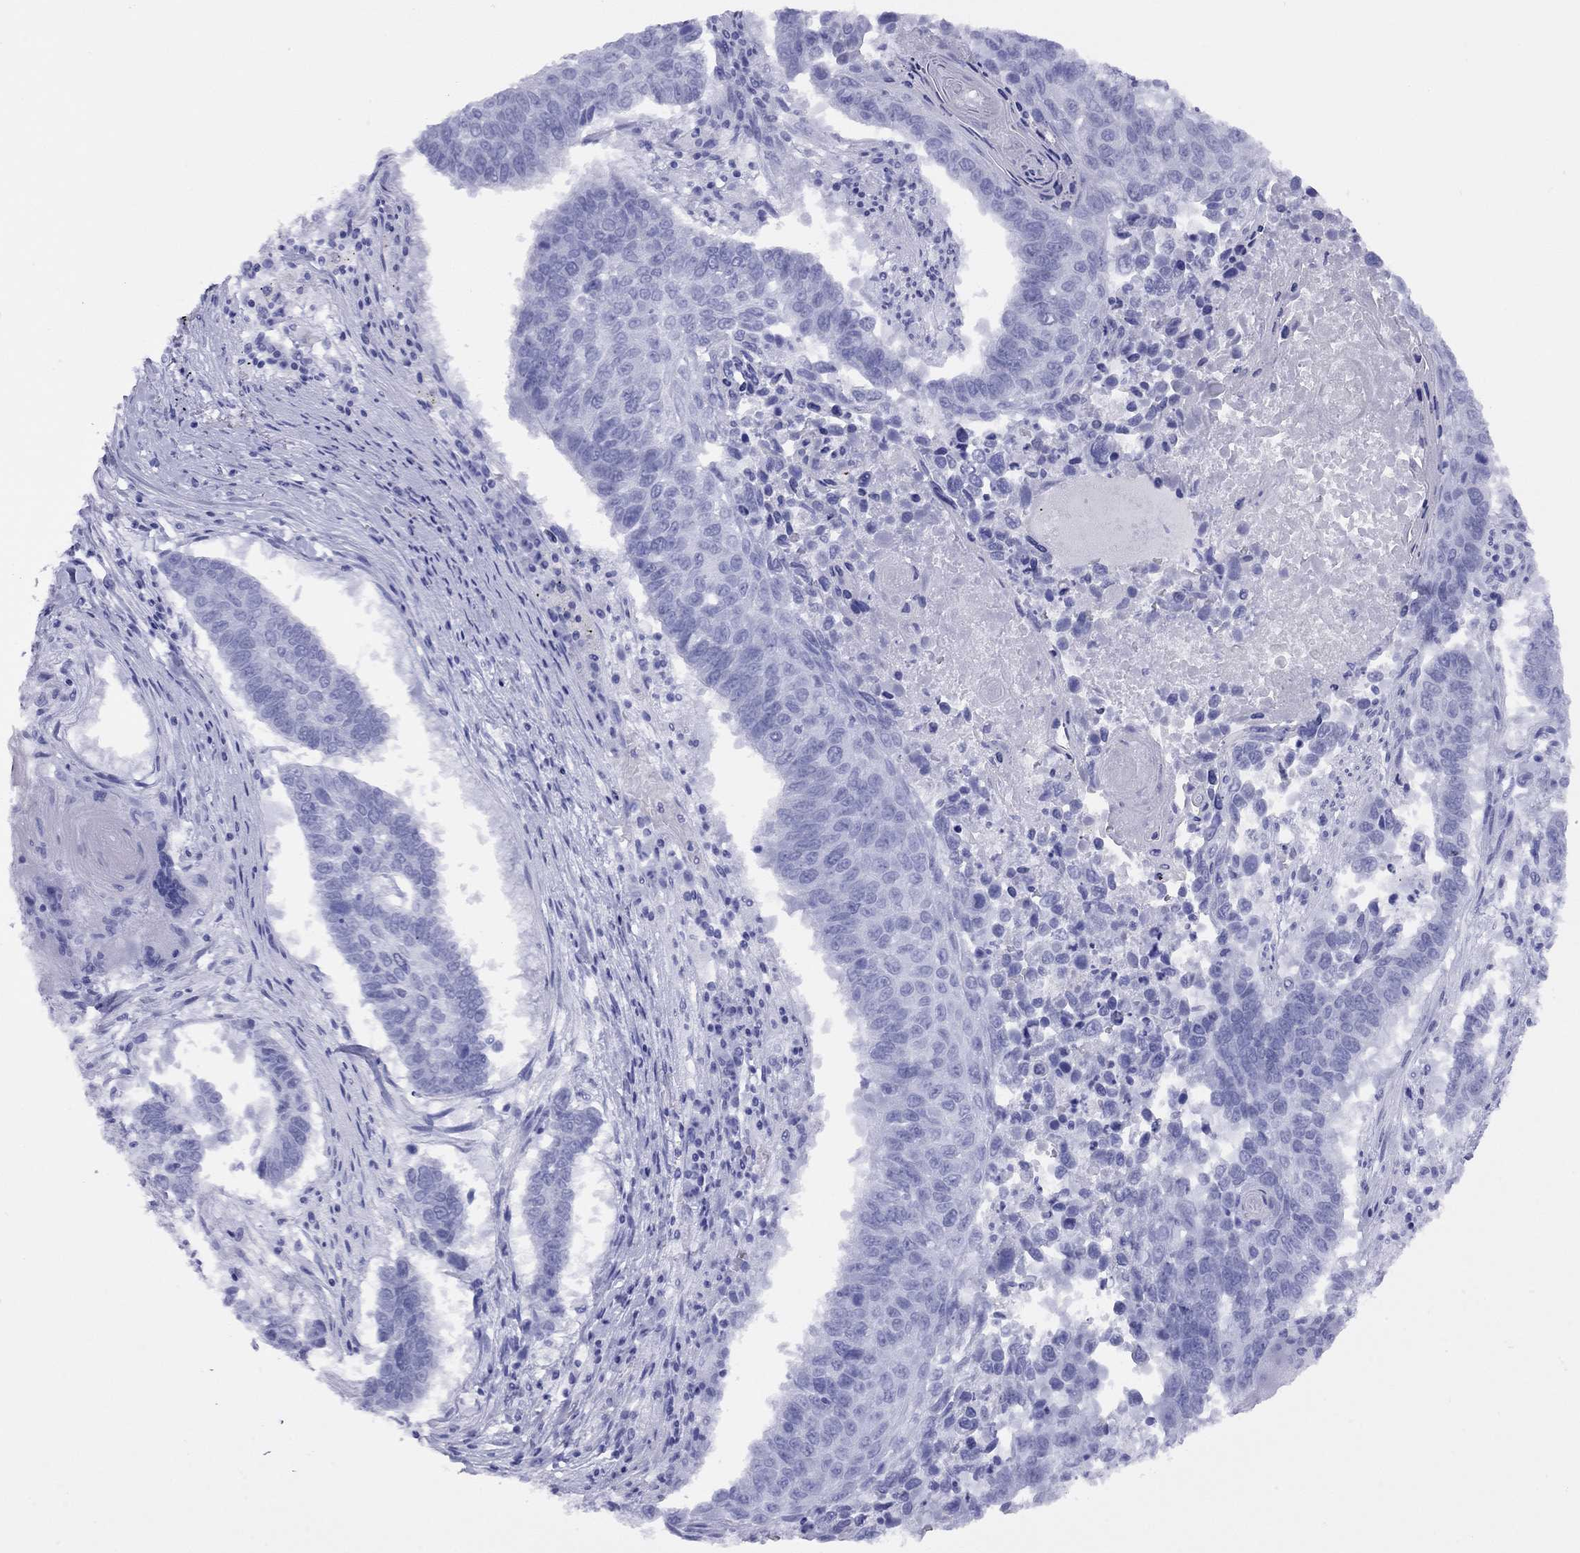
{"staining": {"intensity": "negative", "quantity": "none", "location": "none"}, "tissue": "lung cancer", "cell_type": "Tumor cells", "image_type": "cancer", "snomed": [{"axis": "morphology", "description": "Squamous cell carcinoma, NOS"}, {"axis": "topography", "description": "Lung"}], "caption": "IHC image of human lung squamous cell carcinoma stained for a protein (brown), which shows no expression in tumor cells. (DAB IHC visualized using brightfield microscopy, high magnification).", "gene": "GRIA2", "patient": {"sex": "male", "age": 73}}